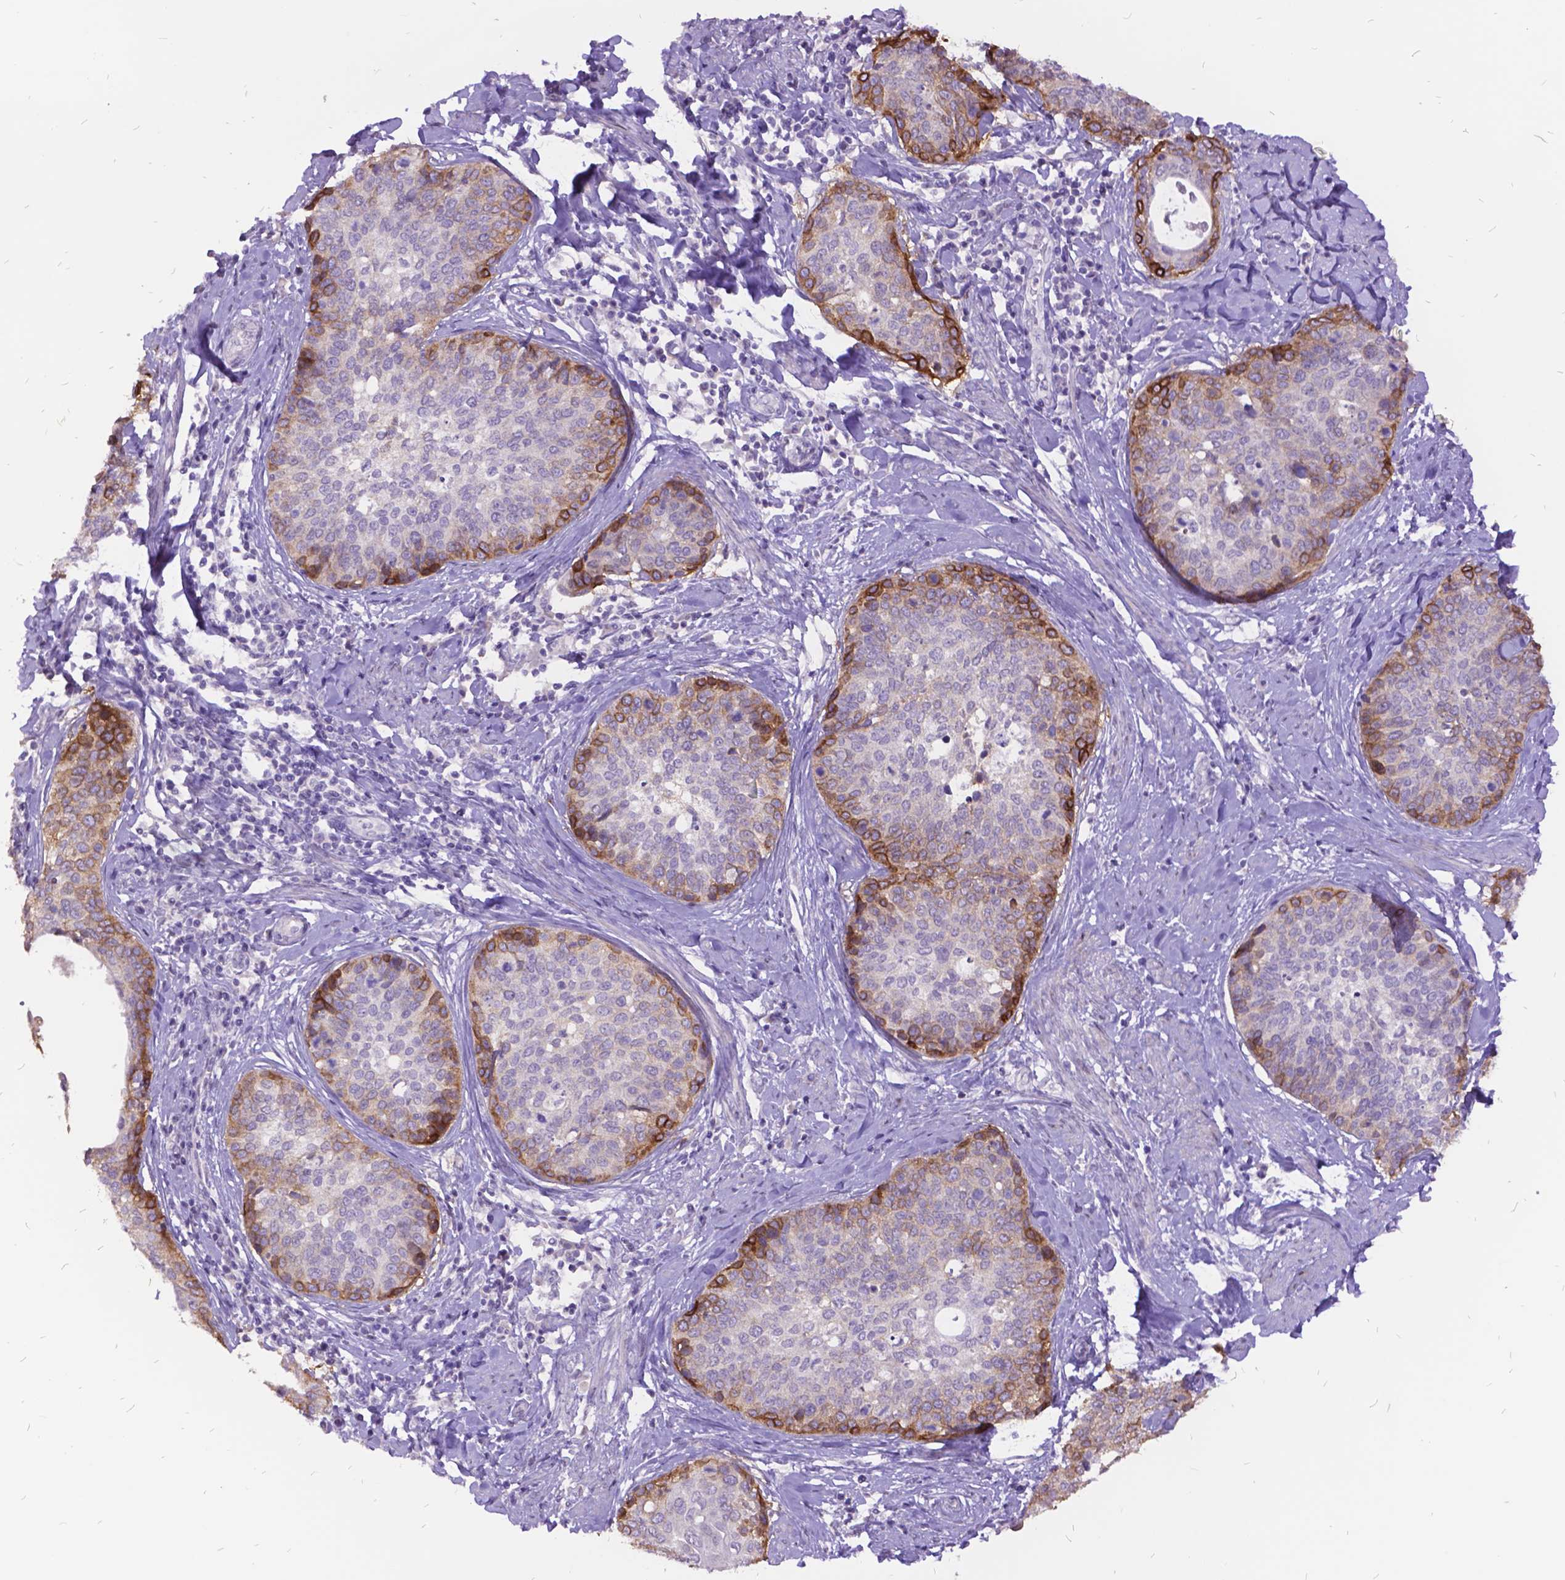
{"staining": {"intensity": "moderate", "quantity": "<25%", "location": "cytoplasmic/membranous"}, "tissue": "cervical cancer", "cell_type": "Tumor cells", "image_type": "cancer", "snomed": [{"axis": "morphology", "description": "Squamous cell carcinoma, NOS"}, {"axis": "topography", "description": "Cervix"}], "caption": "This image demonstrates cervical squamous cell carcinoma stained with immunohistochemistry to label a protein in brown. The cytoplasmic/membranous of tumor cells show moderate positivity for the protein. Nuclei are counter-stained blue.", "gene": "ITGB6", "patient": {"sex": "female", "age": 69}}